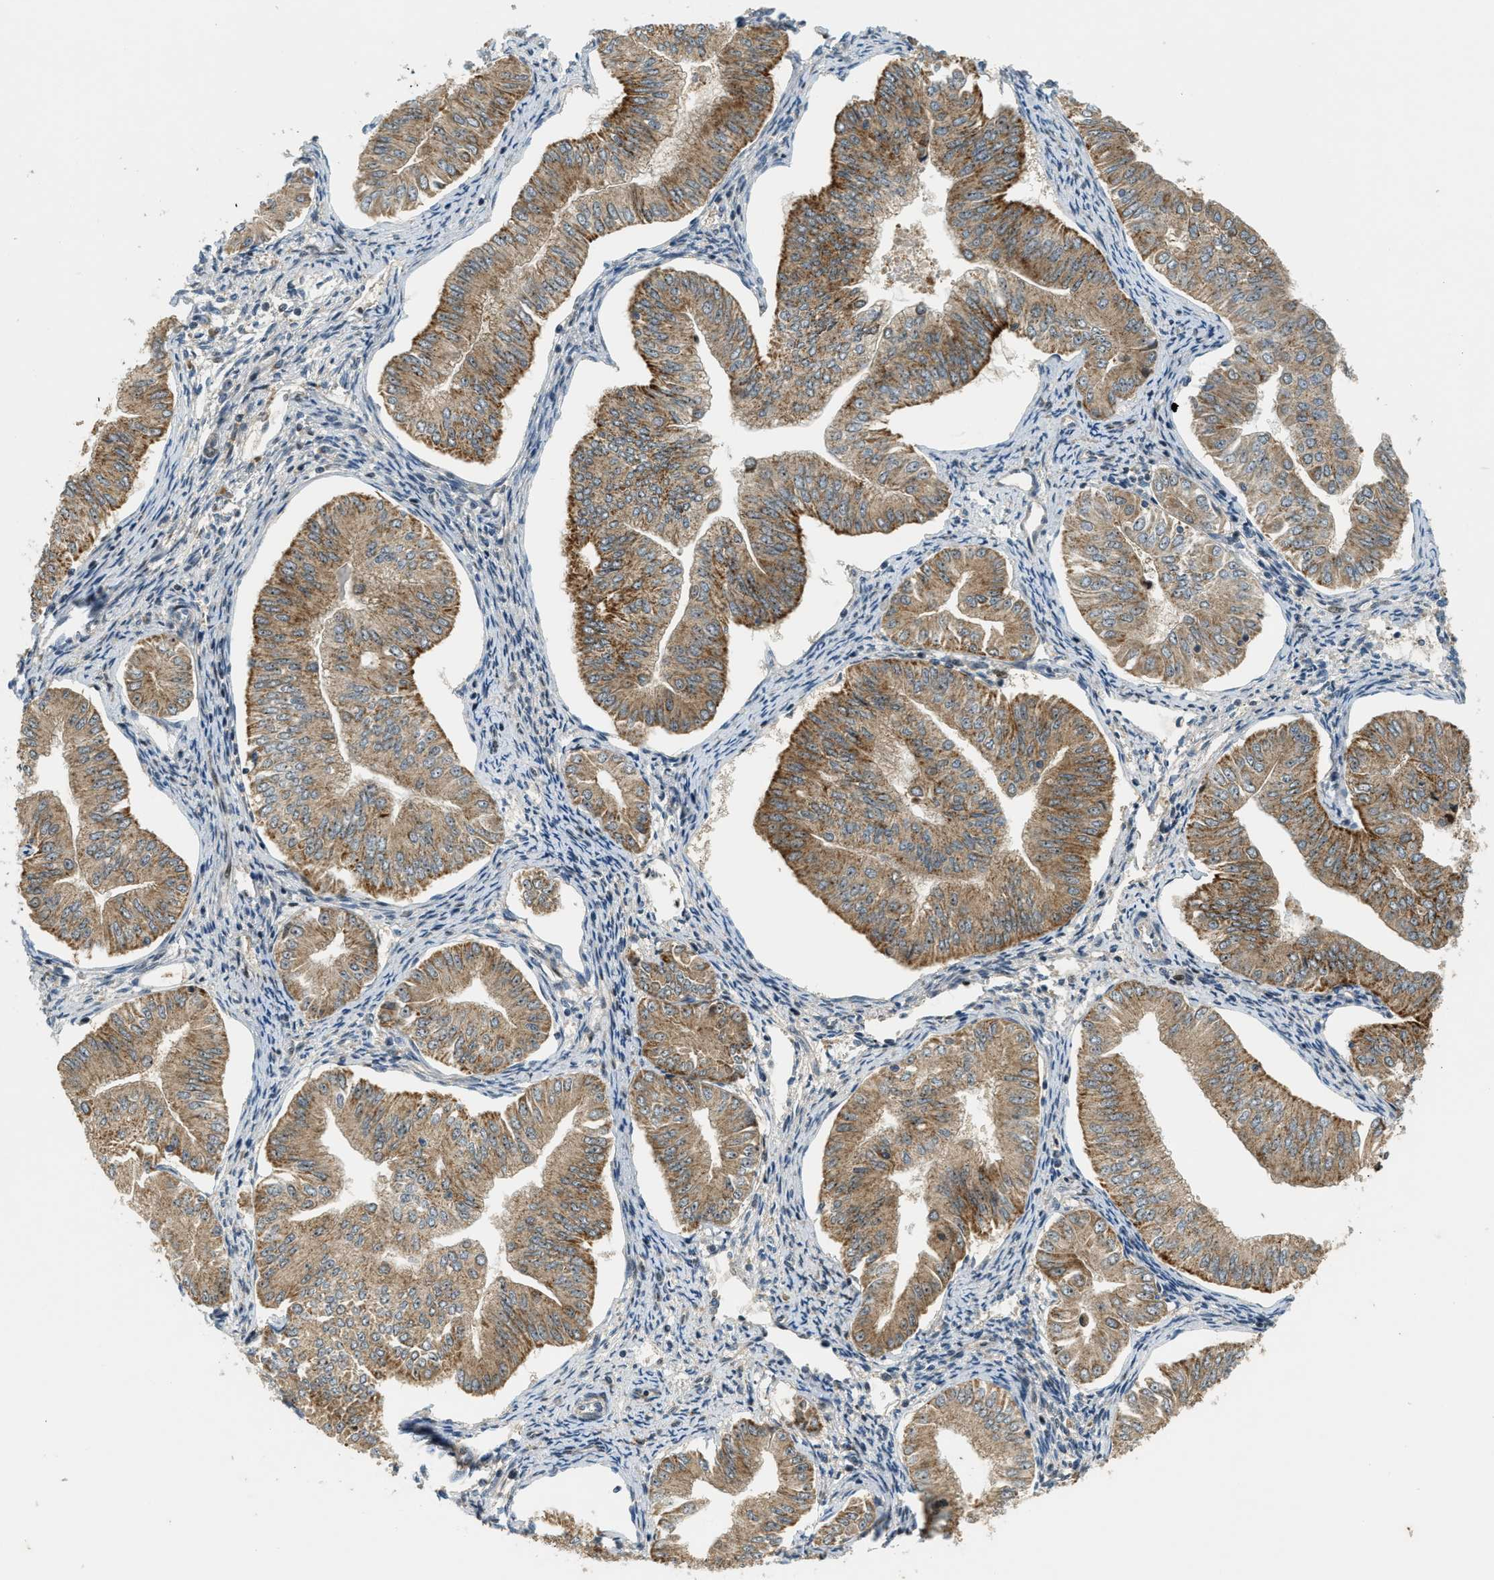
{"staining": {"intensity": "moderate", "quantity": ">75%", "location": "cytoplasmic/membranous"}, "tissue": "endometrial cancer", "cell_type": "Tumor cells", "image_type": "cancer", "snomed": [{"axis": "morphology", "description": "Normal tissue, NOS"}, {"axis": "morphology", "description": "Adenocarcinoma, NOS"}, {"axis": "topography", "description": "Endometrium"}], "caption": "Protein positivity by immunohistochemistry (IHC) shows moderate cytoplasmic/membranous positivity in approximately >75% of tumor cells in endometrial cancer.", "gene": "TRAPPC14", "patient": {"sex": "female", "age": 53}}